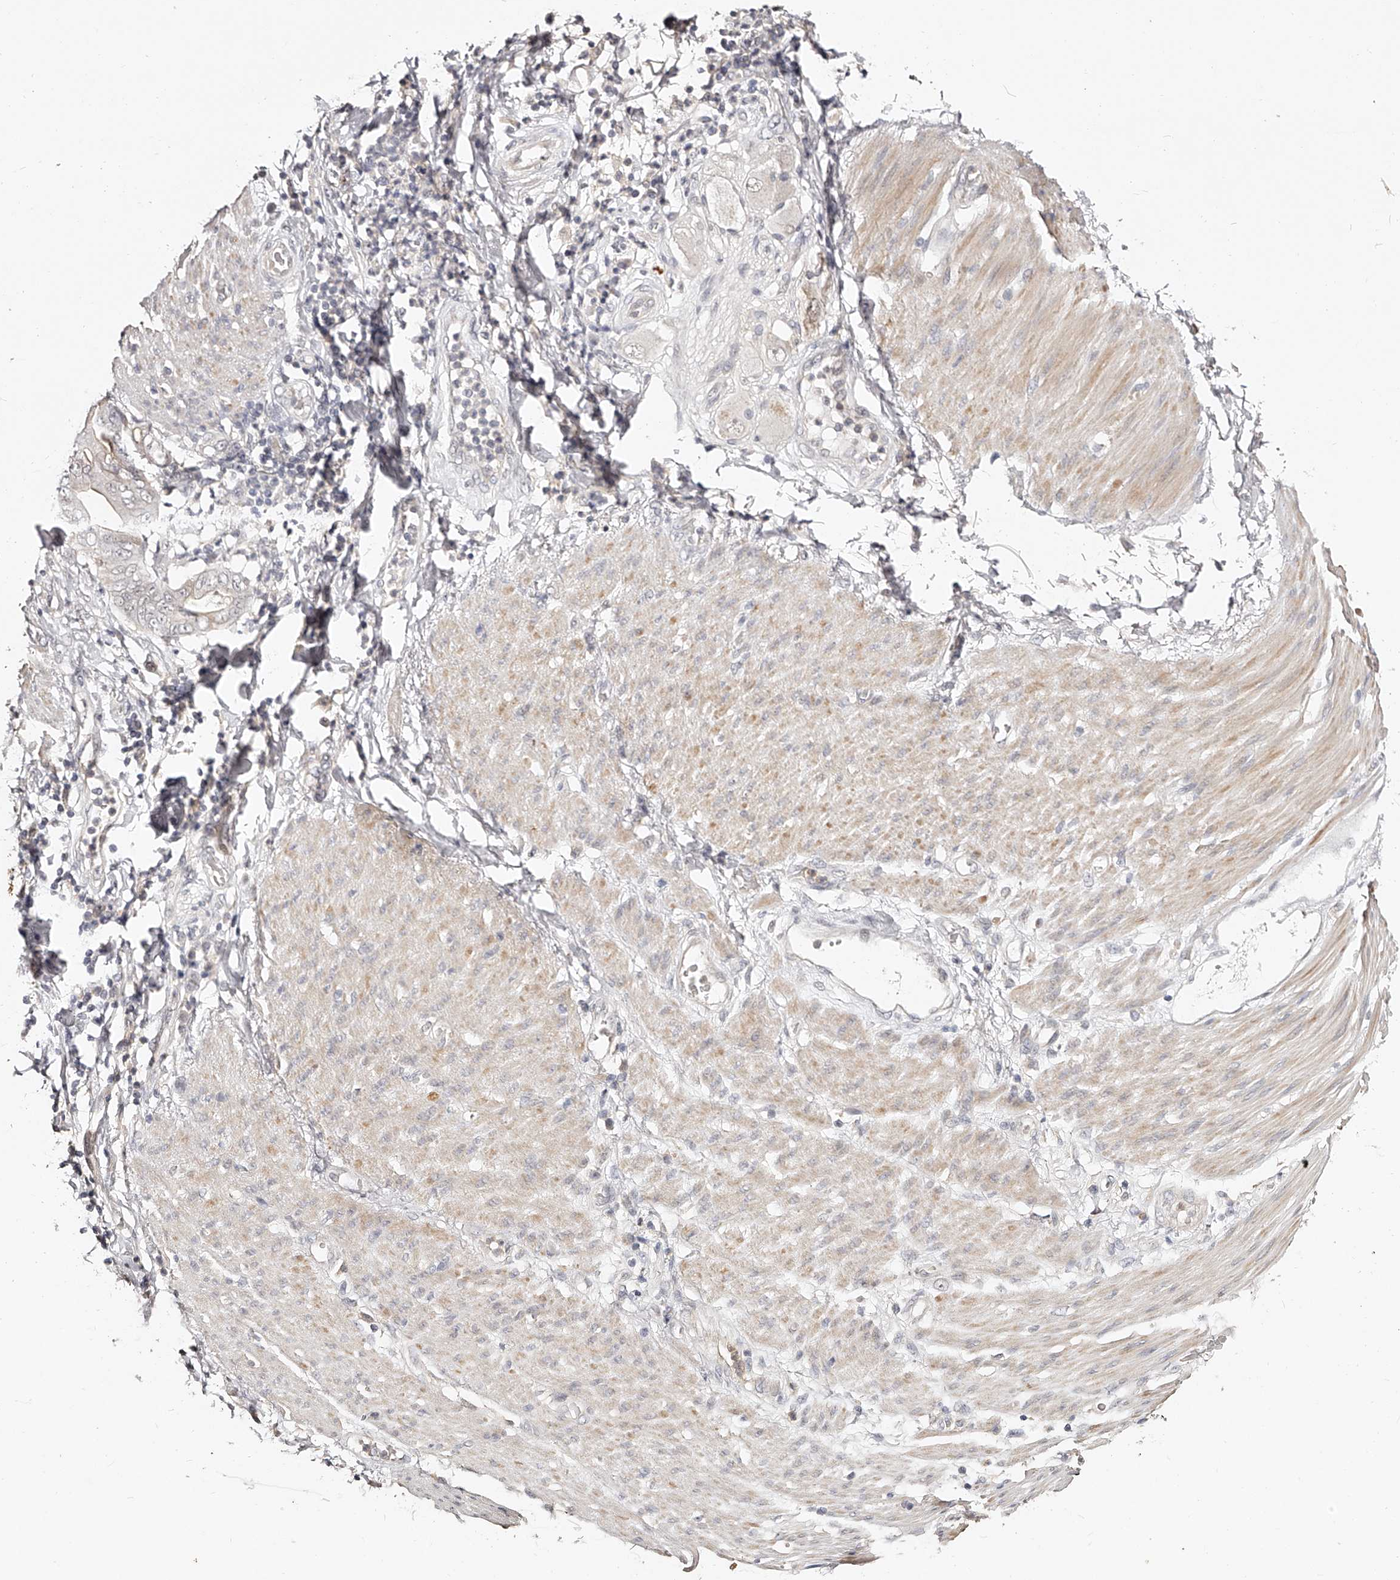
{"staining": {"intensity": "negative", "quantity": "none", "location": "none"}, "tissue": "stomach cancer", "cell_type": "Tumor cells", "image_type": "cancer", "snomed": [{"axis": "morphology", "description": "Adenocarcinoma, NOS"}, {"axis": "topography", "description": "Stomach"}], "caption": "High power microscopy image of an immunohistochemistry (IHC) photomicrograph of stomach cancer (adenocarcinoma), revealing no significant staining in tumor cells.", "gene": "ZNF789", "patient": {"sex": "female", "age": 73}}